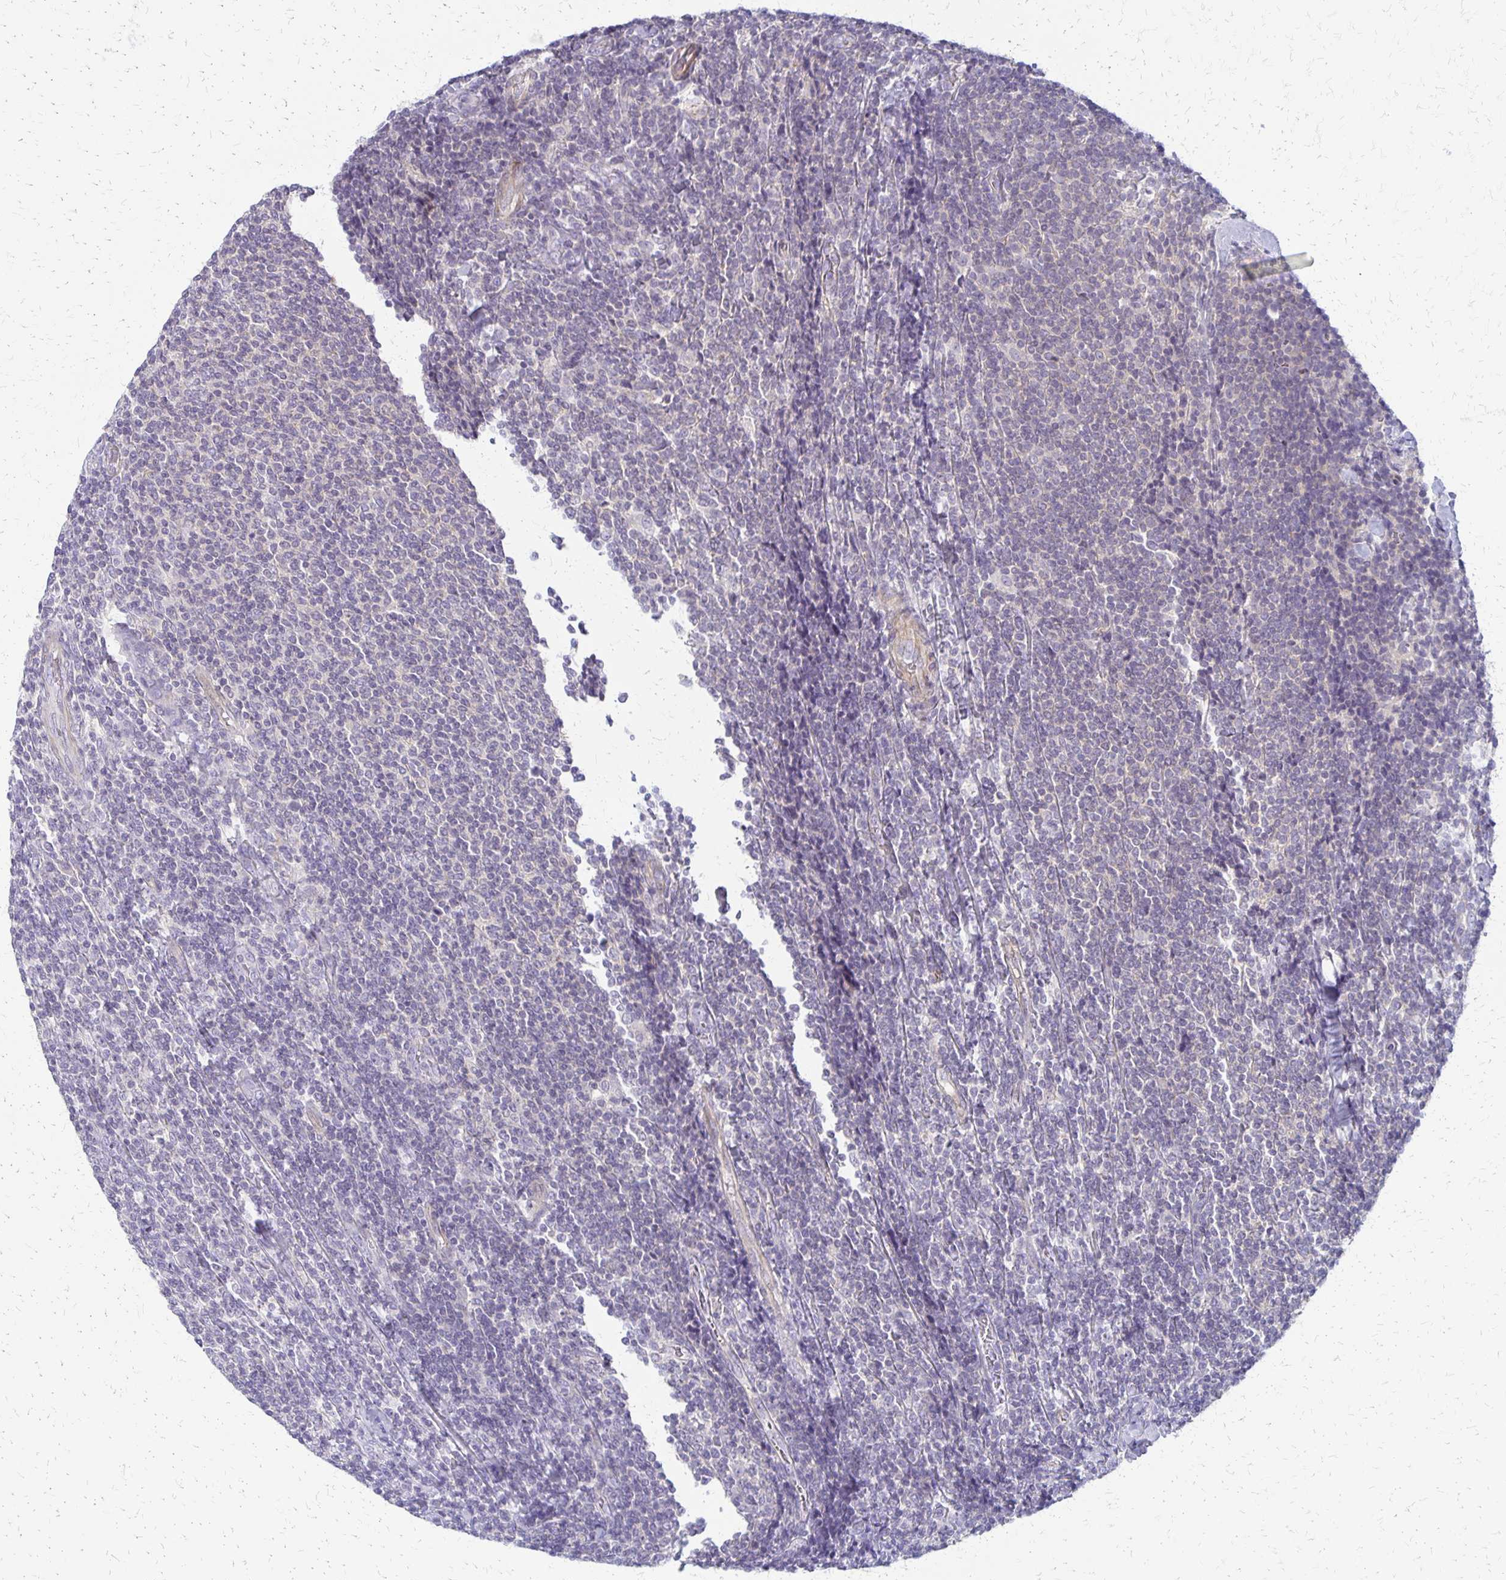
{"staining": {"intensity": "negative", "quantity": "none", "location": "none"}, "tissue": "lymphoma", "cell_type": "Tumor cells", "image_type": "cancer", "snomed": [{"axis": "morphology", "description": "Malignant lymphoma, non-Hodgkin's type, Low grade"}, {"axis": "topography", "description": "Lymph node"}], "caption": "Lymphoma stained for a protein using immunohistochemistry (IHC) demonstrates no positivity tumor cells.", "gene": "RHOC", "patient": {"sex": "male", "age": 52}}